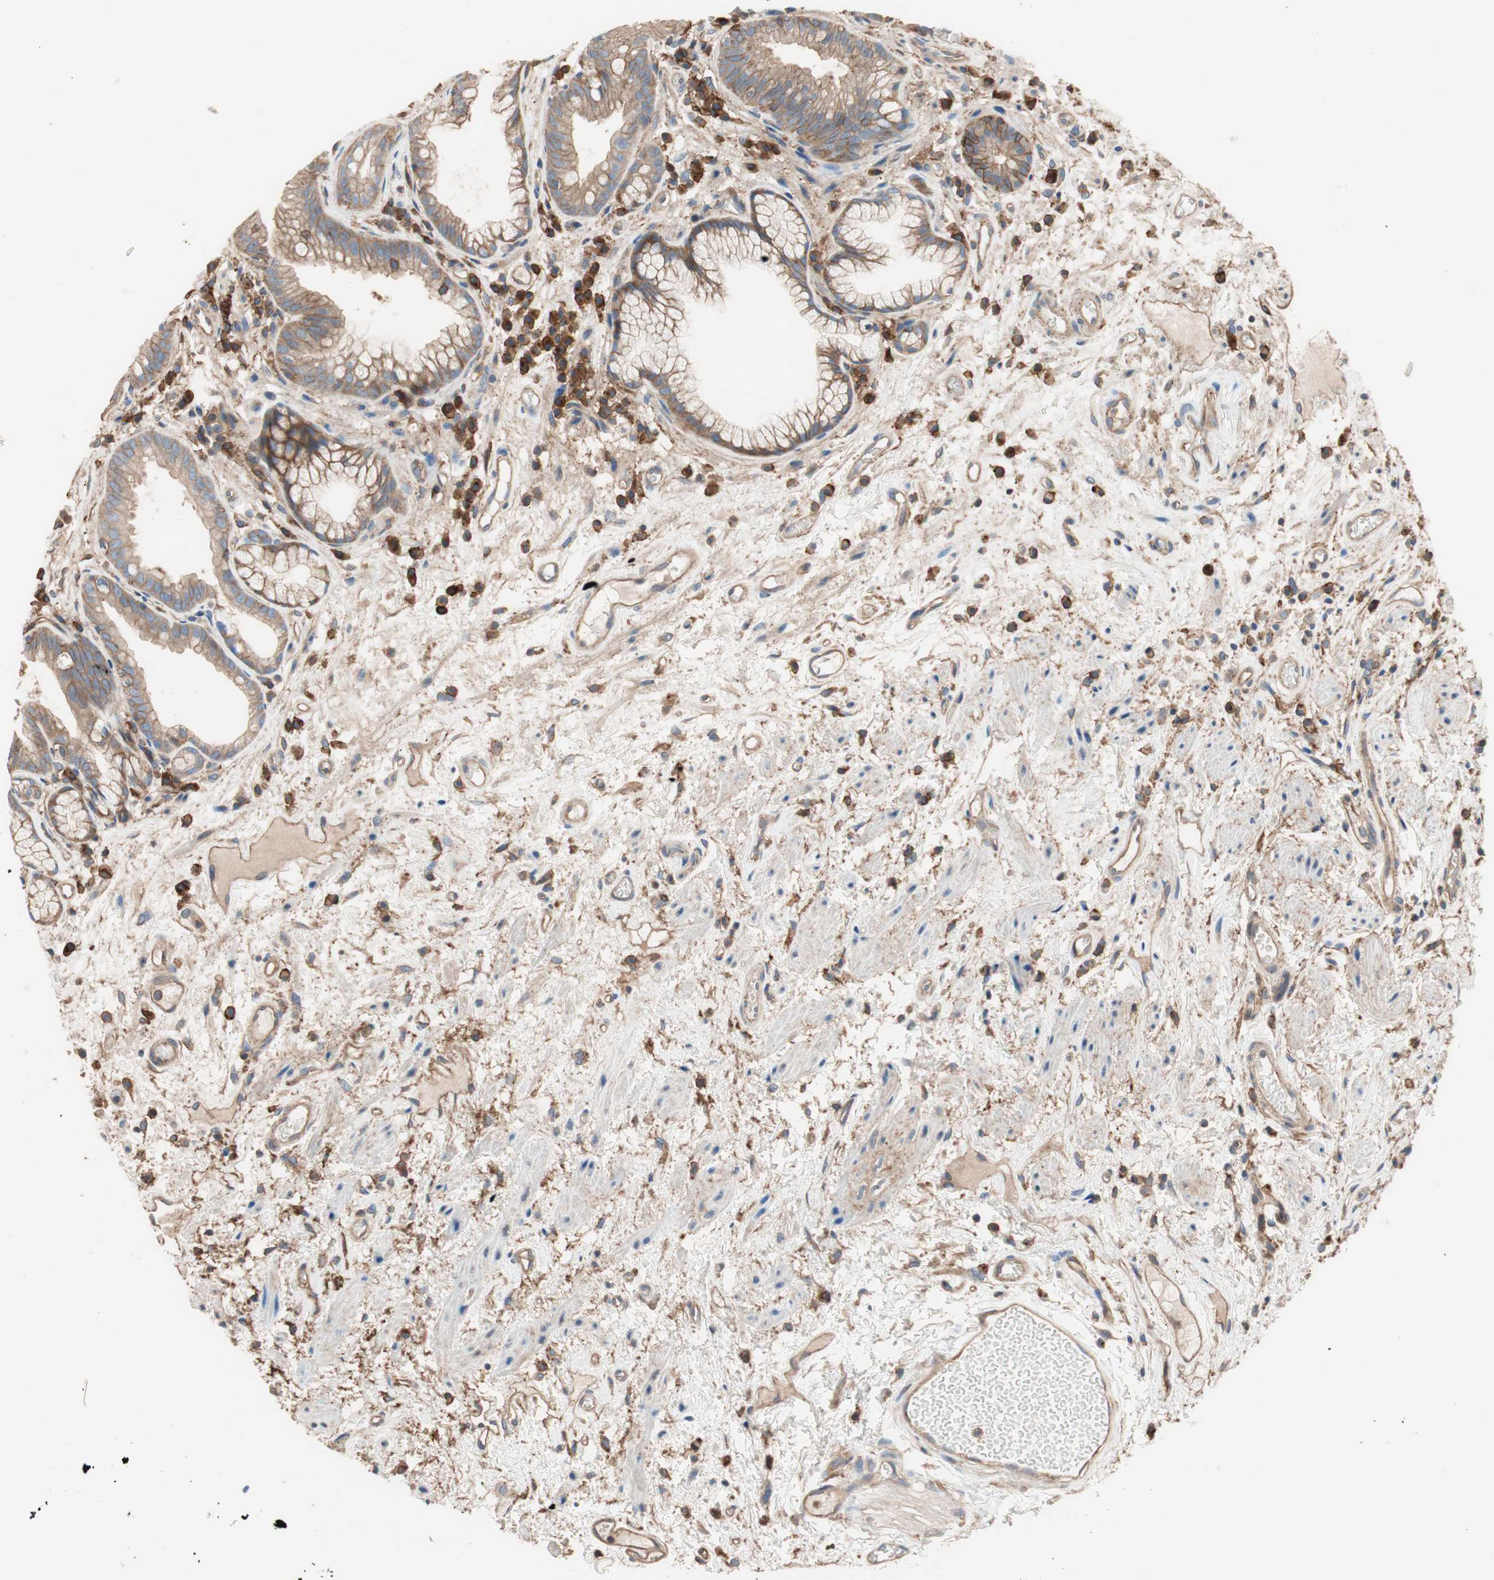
{"staining": {"intensity": "moderate", "quantity": ">75%", "location": "cytoplasmic/membranous"}, "tissue": "stomach", "cell_type": "Glandular cells", "image_type": "normal", "snomed": [{"axis": "morphology", "description": "Normal tissue, NOS"}, {"axis": "topography", "description": "Stomach, upper"}], "caption": "High-power microscopy captured an IHC photomicrograph of benign stomach, revealing moderate cytoplasmic/membranous staining in approximately >75% of glandular cells.", "gene": "IL1RL1", "patient": {"sex": "male", "age": 72}}